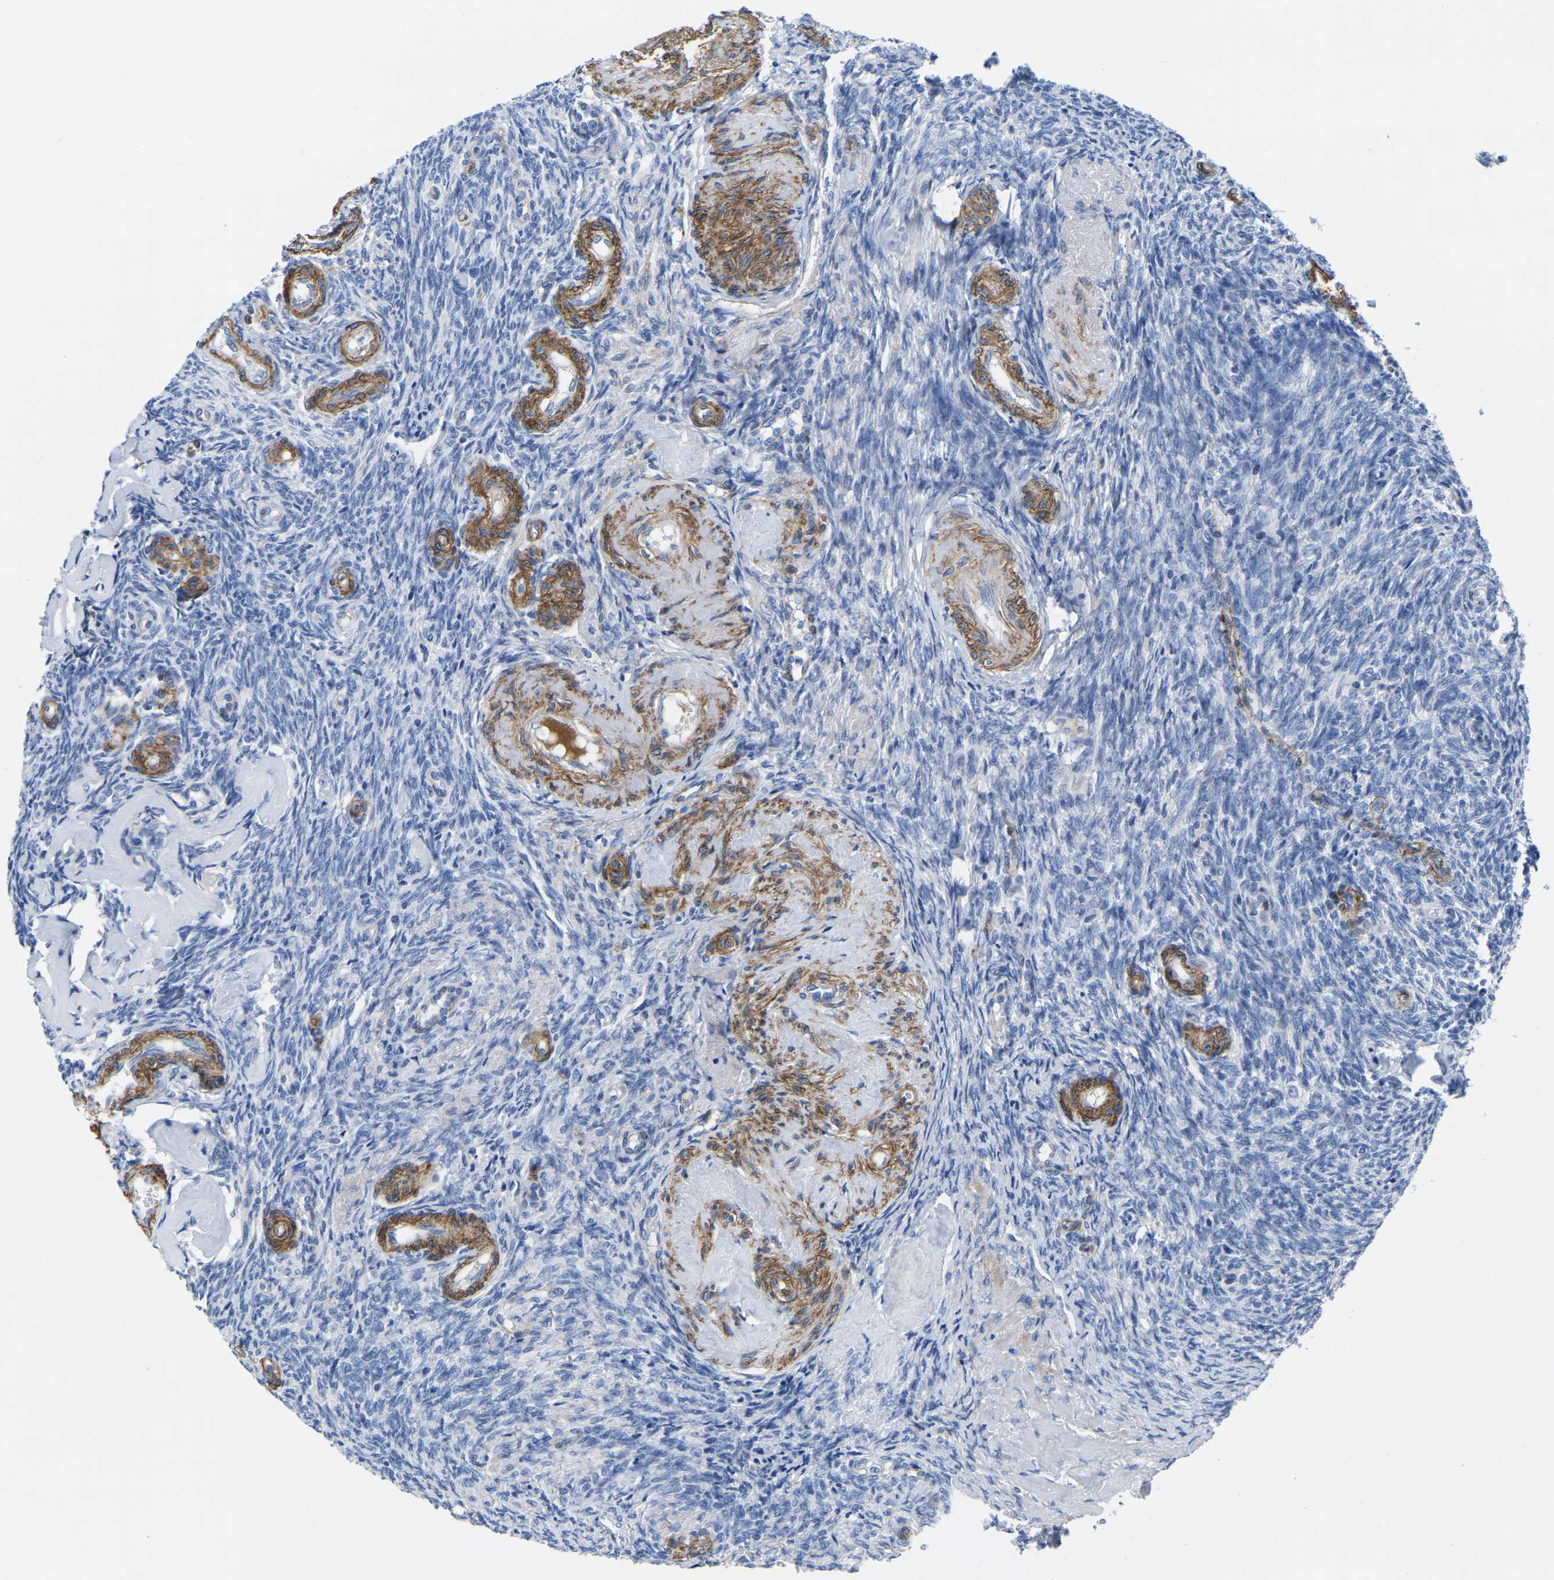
{"staining": {"intensity": "negative", "quantity": "none", "location": "none"}, "tissue": "ovary", "cell_type": "Ovarian stroma cells", "image_type": "normal", "snomed": [{"axis": "morphology", "description": "Normal tissue, NOS"}, {"axis": "topography", "description": "Ovary"}], "caption": "Benign ovary was stained to show a protein in brown. There is no significant staining in ovarian stroma cells. (DAB (3,3'-diaminobenzidine) immunohistochemistry (IHC) visualized using brightfield microscopy, high magnification).", "gene": "SLC45A3", "patient": {"sex": "female", "age": 41}}